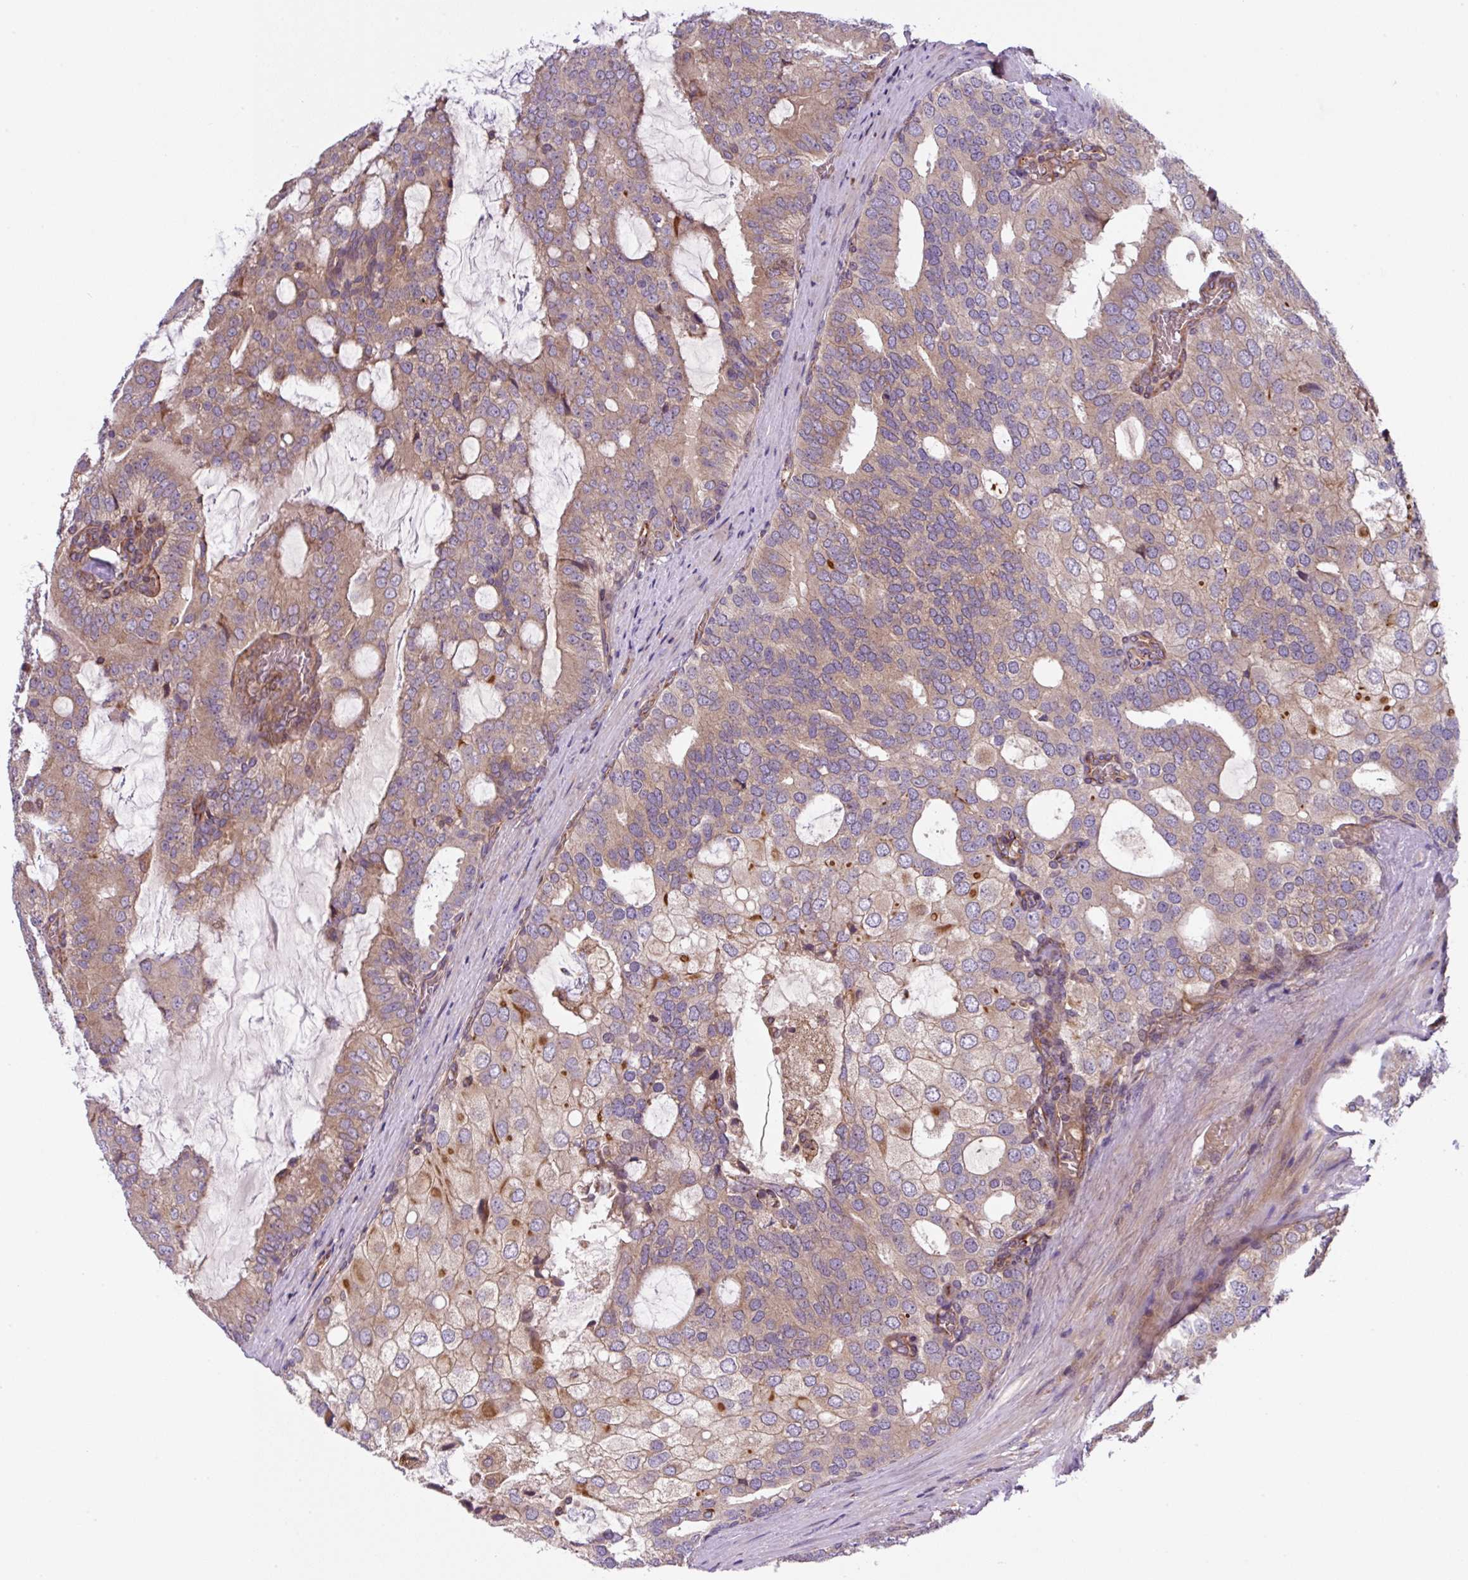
{"staining": {"intensity": "weak", "quantity": "25%-75%", "location": "cytoplasmic/membranous"}, "tissue": "prostate cancer", "cell_type": "Tumor cells", "image_type": "cancer", "snomed": [{"axis": "morphology", "description": "Adenocarcinoma, High grade"}, {"axis": "topography", "description": "Prostate"}], "caption": "This is a histology image of immunohistochemistry (IHC) staining of prostate cancer, which shows weak positivity in the cytoplasmic/membranous of tumor cells.", "gene": "APOBEC3D", "patient": {"sex": "male", "age": 55}}